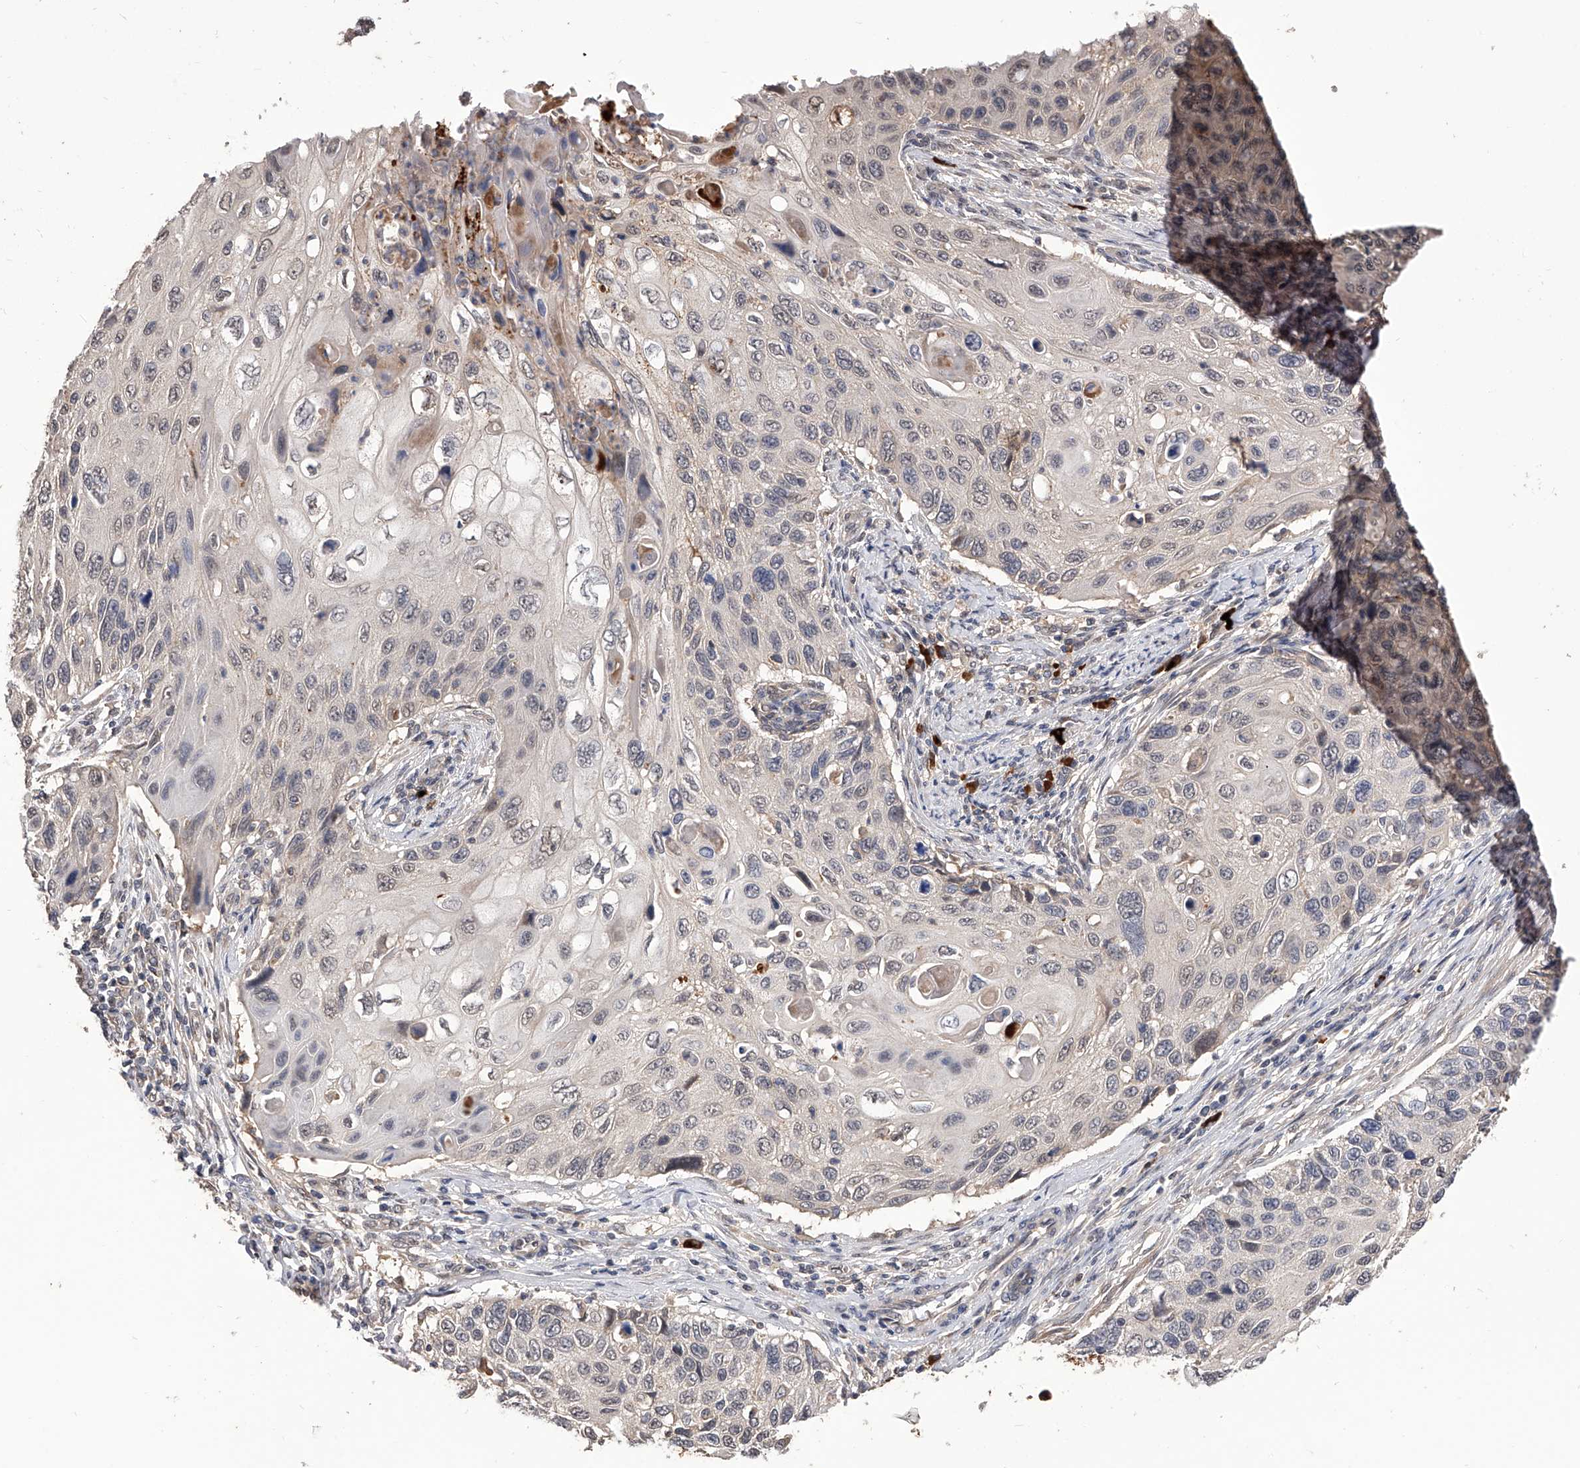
{"staining": {"intensity": "negative", "quantity": "none", "location": "none"}, "tissue": "cervical cancer", "cell_type": "Tumor cells", "image_type": "cancer", "snomed": [{"axis": "morphology", "description": "Squamous cell carcinoma, NOS"}, {"axis": "topography", "description": "Cervix"}], "caption": "There is no significant expression in tumor cells of cervical cancer. (DAB immunohistochemistry, high magnification).", "gene": "CFAP410", "patient": {"sex": "female", "age": 70}}